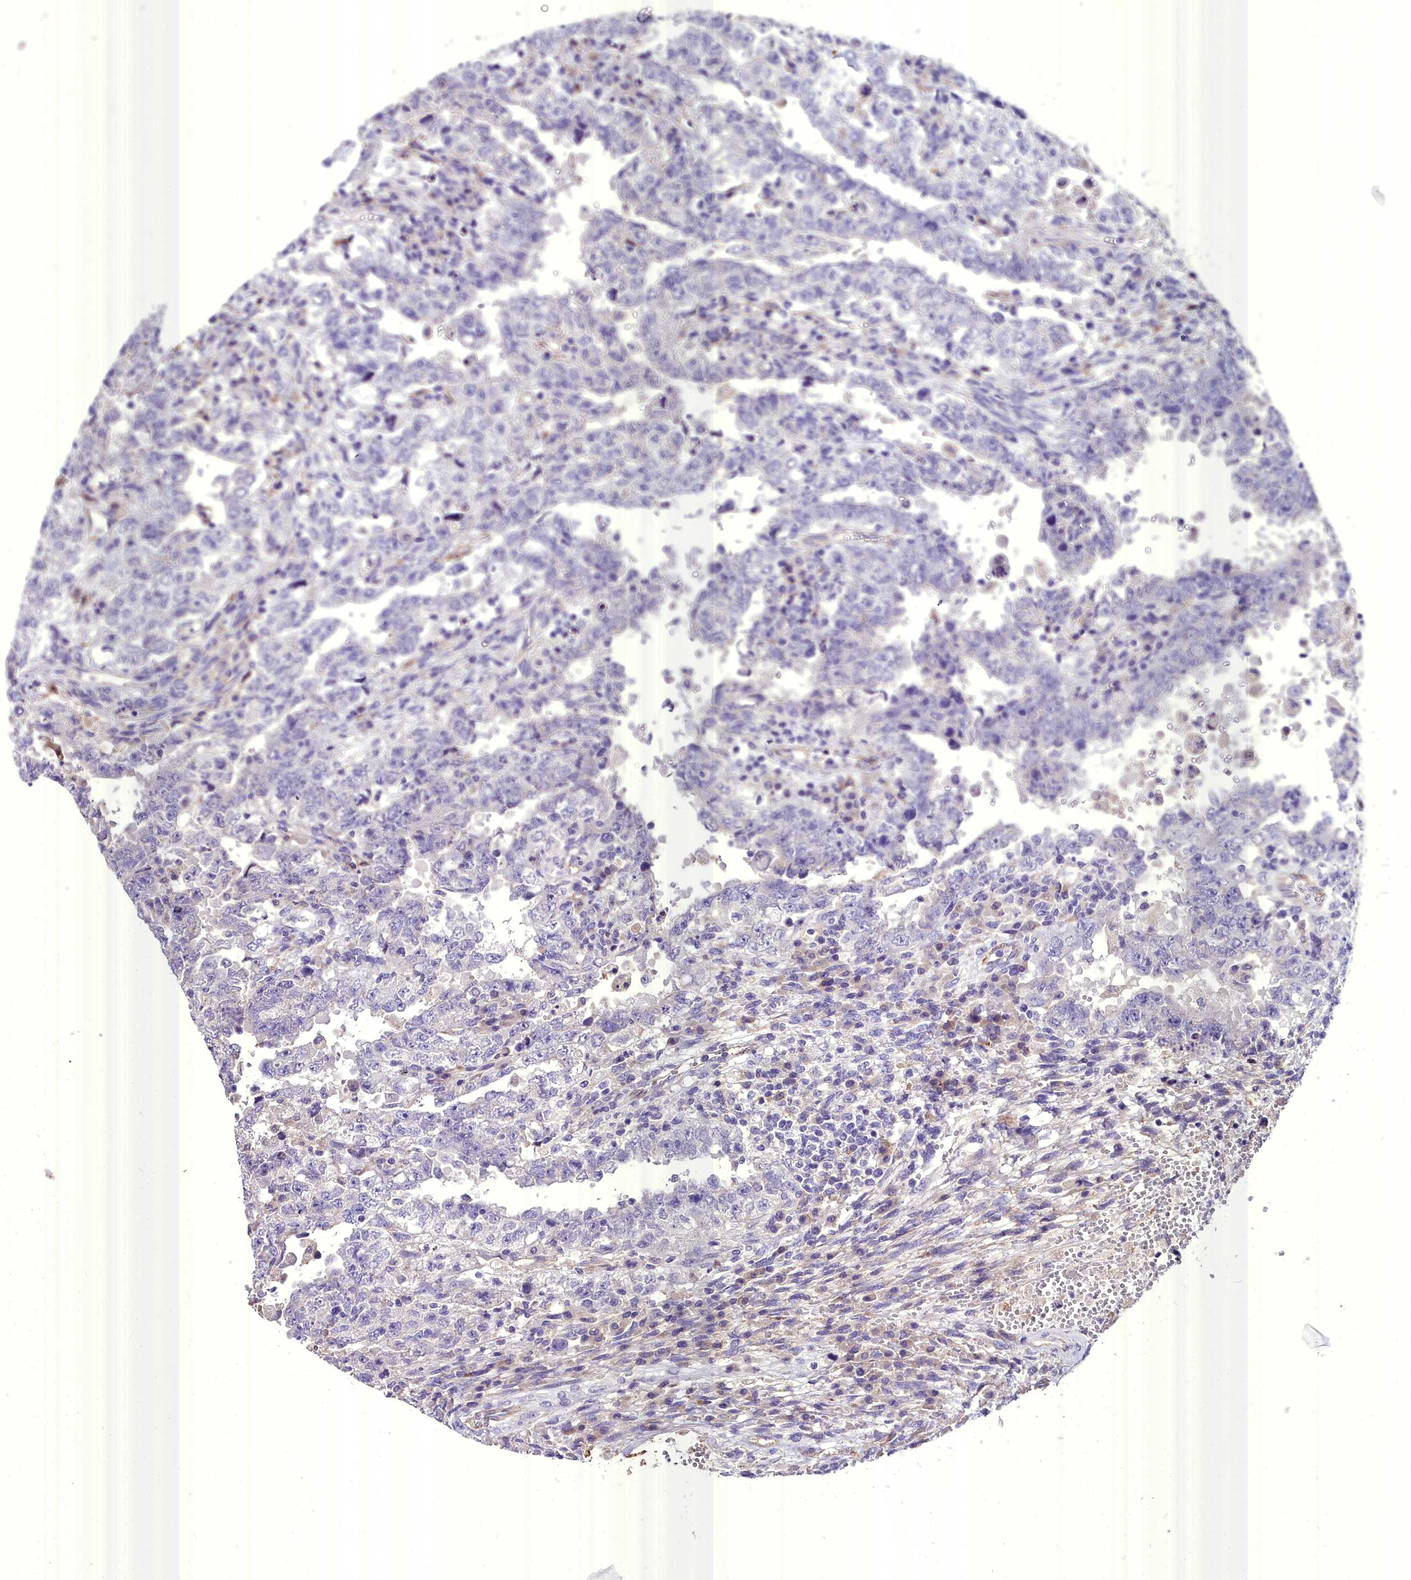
{"staining": {"intensity": "negative", "quantity": "none", "location": "none"}, "tissue": "testis cancer", "cell_type": "Tumor cells", "image_type": "cancer", "snomed": [{"axis": "morphology", "description": "Carcinoma, Embryonal, NOS"}, {"axis": "topography", "description": "Testis"}], "caption": "This is an immunohistochemistry (IHC) histopathology image of testis cancer (embryonal carcinoma). There is no expression in tumor cells.", "gene": "MS4A18", "patient": {"sex": "male", "age": 26}}